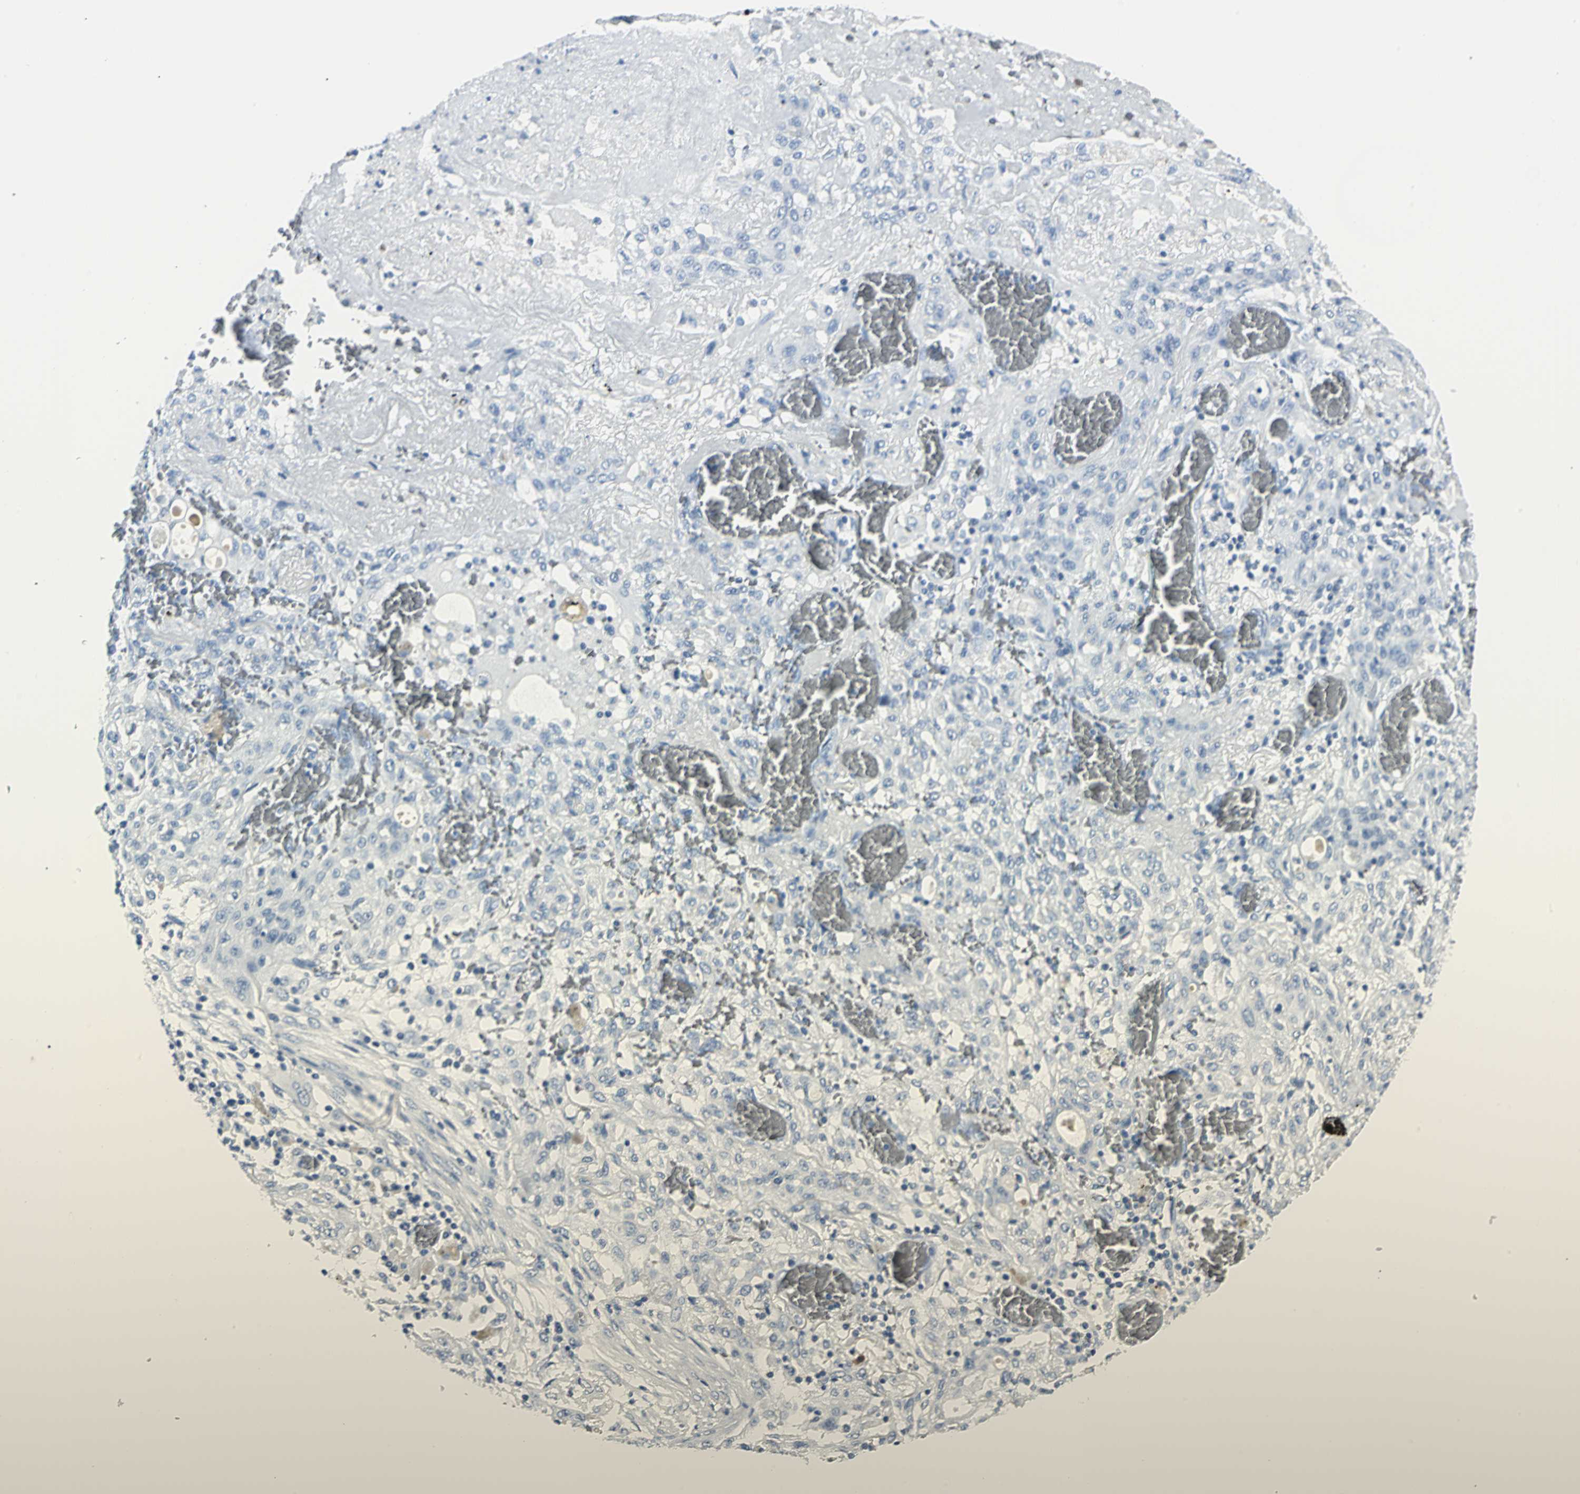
{"staining": {"intensity": "negative", "quantity": "none", "location": "none"}, "tissue": "lung cancer", "cell_type": "Tumor cells", "image_type": "cancer", "snomed": [{"axis": "morphology", "description": "Squamous cell carcinoma, NOS"}, {"axis": "topography", "description": "Lung"}], "caption": "A histopathology image of lung cancer (squamous cell carcinoma) stained for a protein reveals no brown staining in tumor cells.", "gene": "RIPOR1", "patient": {"sex": "female", "age": 47}}